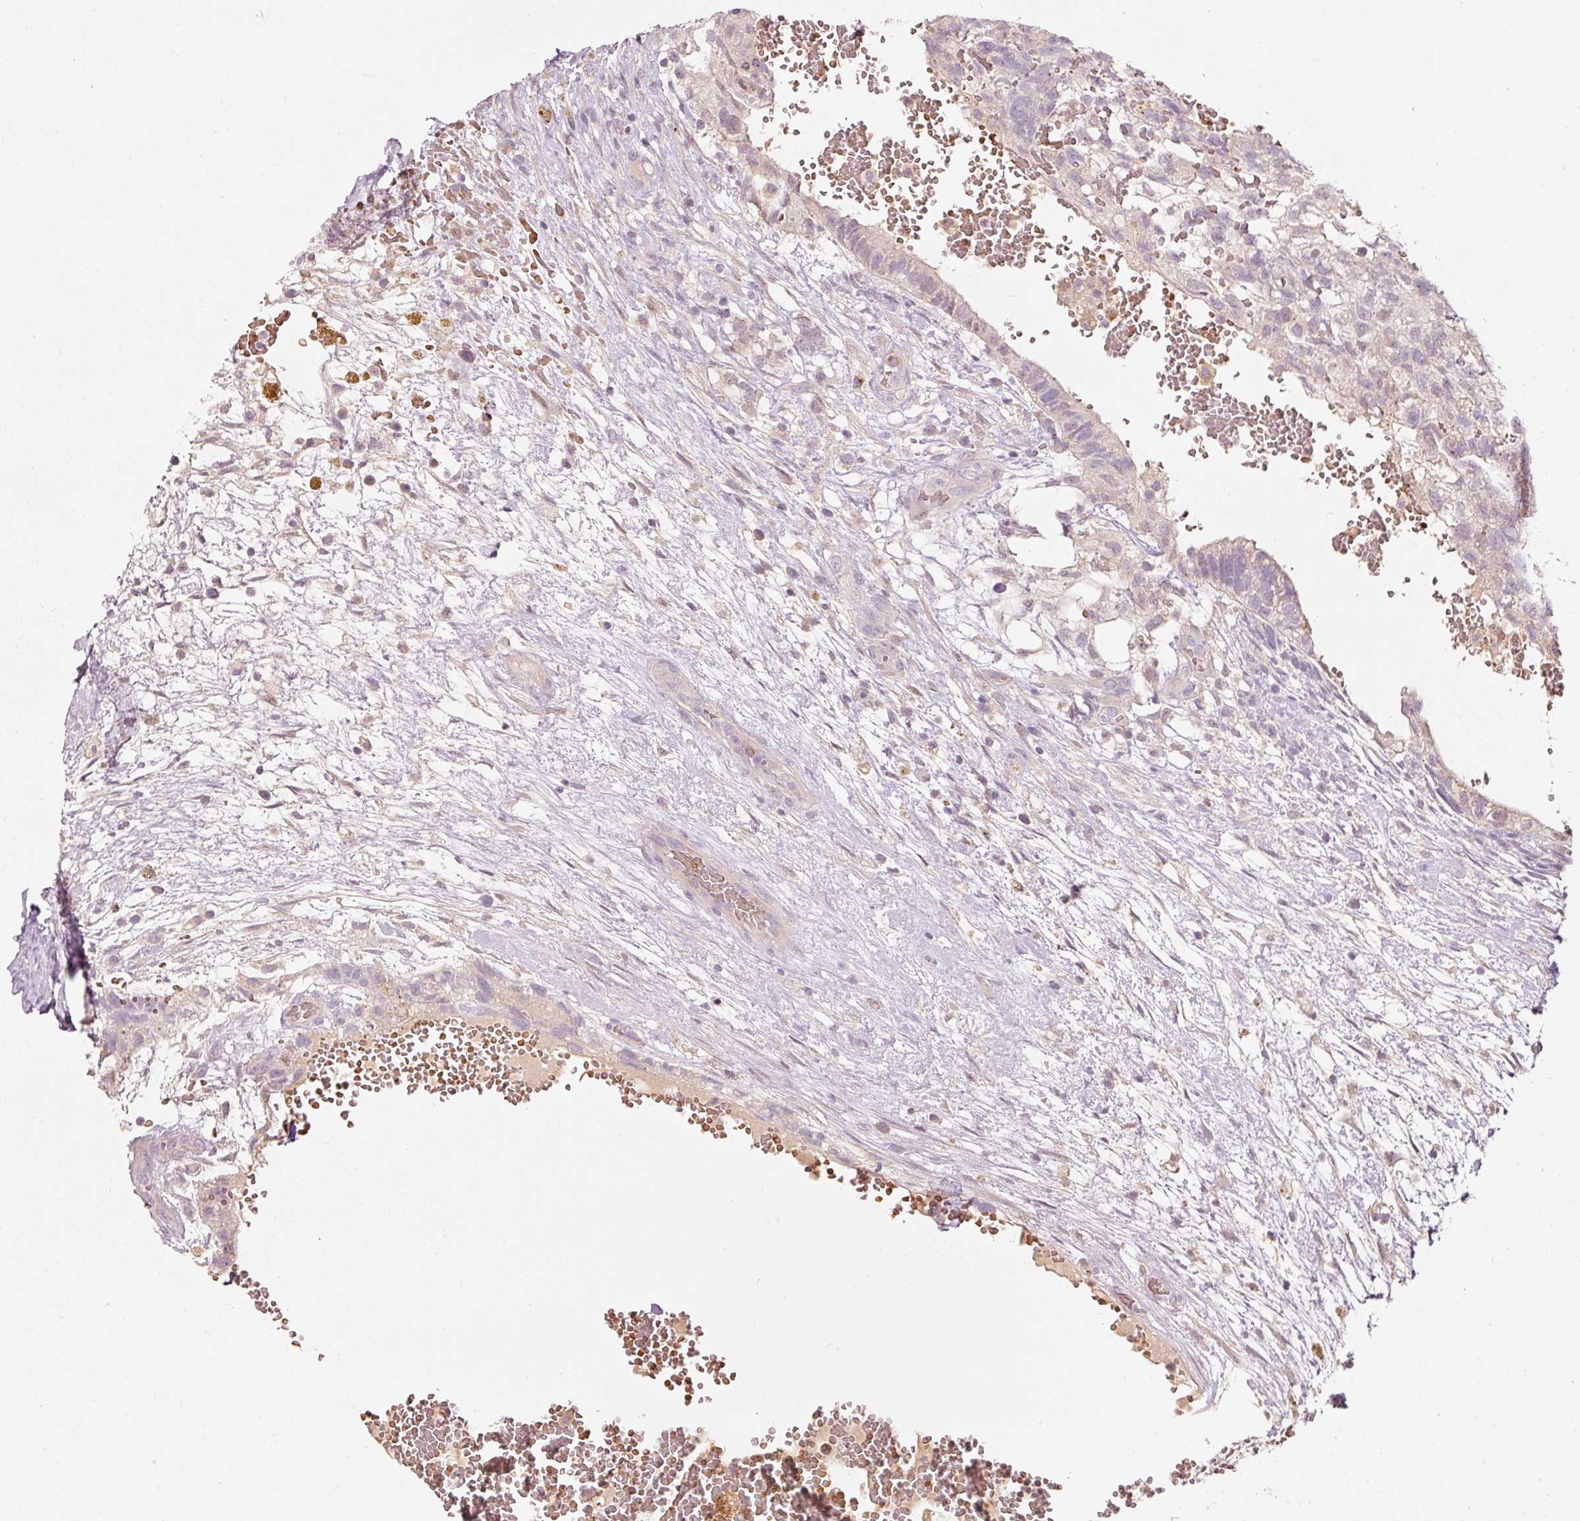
{"staining": {"intensity": "negative", "quantity": "none", "location": "none"}, "tissue": "testis cancer", "cell_type": "Tumor cells", "image_type": "cancer", "snomed": [{"axis": "morphology", "description": "Normal tissue, NOS"}, {"axis": "morphology", "description": "Carcinoma, Embryonal, NOS"}, {"axis": "topography", "description": "Testis"}], "caption": "Photomicrograph shows no significant protein expression in tumor cells of testis cancer.", "gene": "KLHL21", "patient": {"sex": "male", "age": 32}}